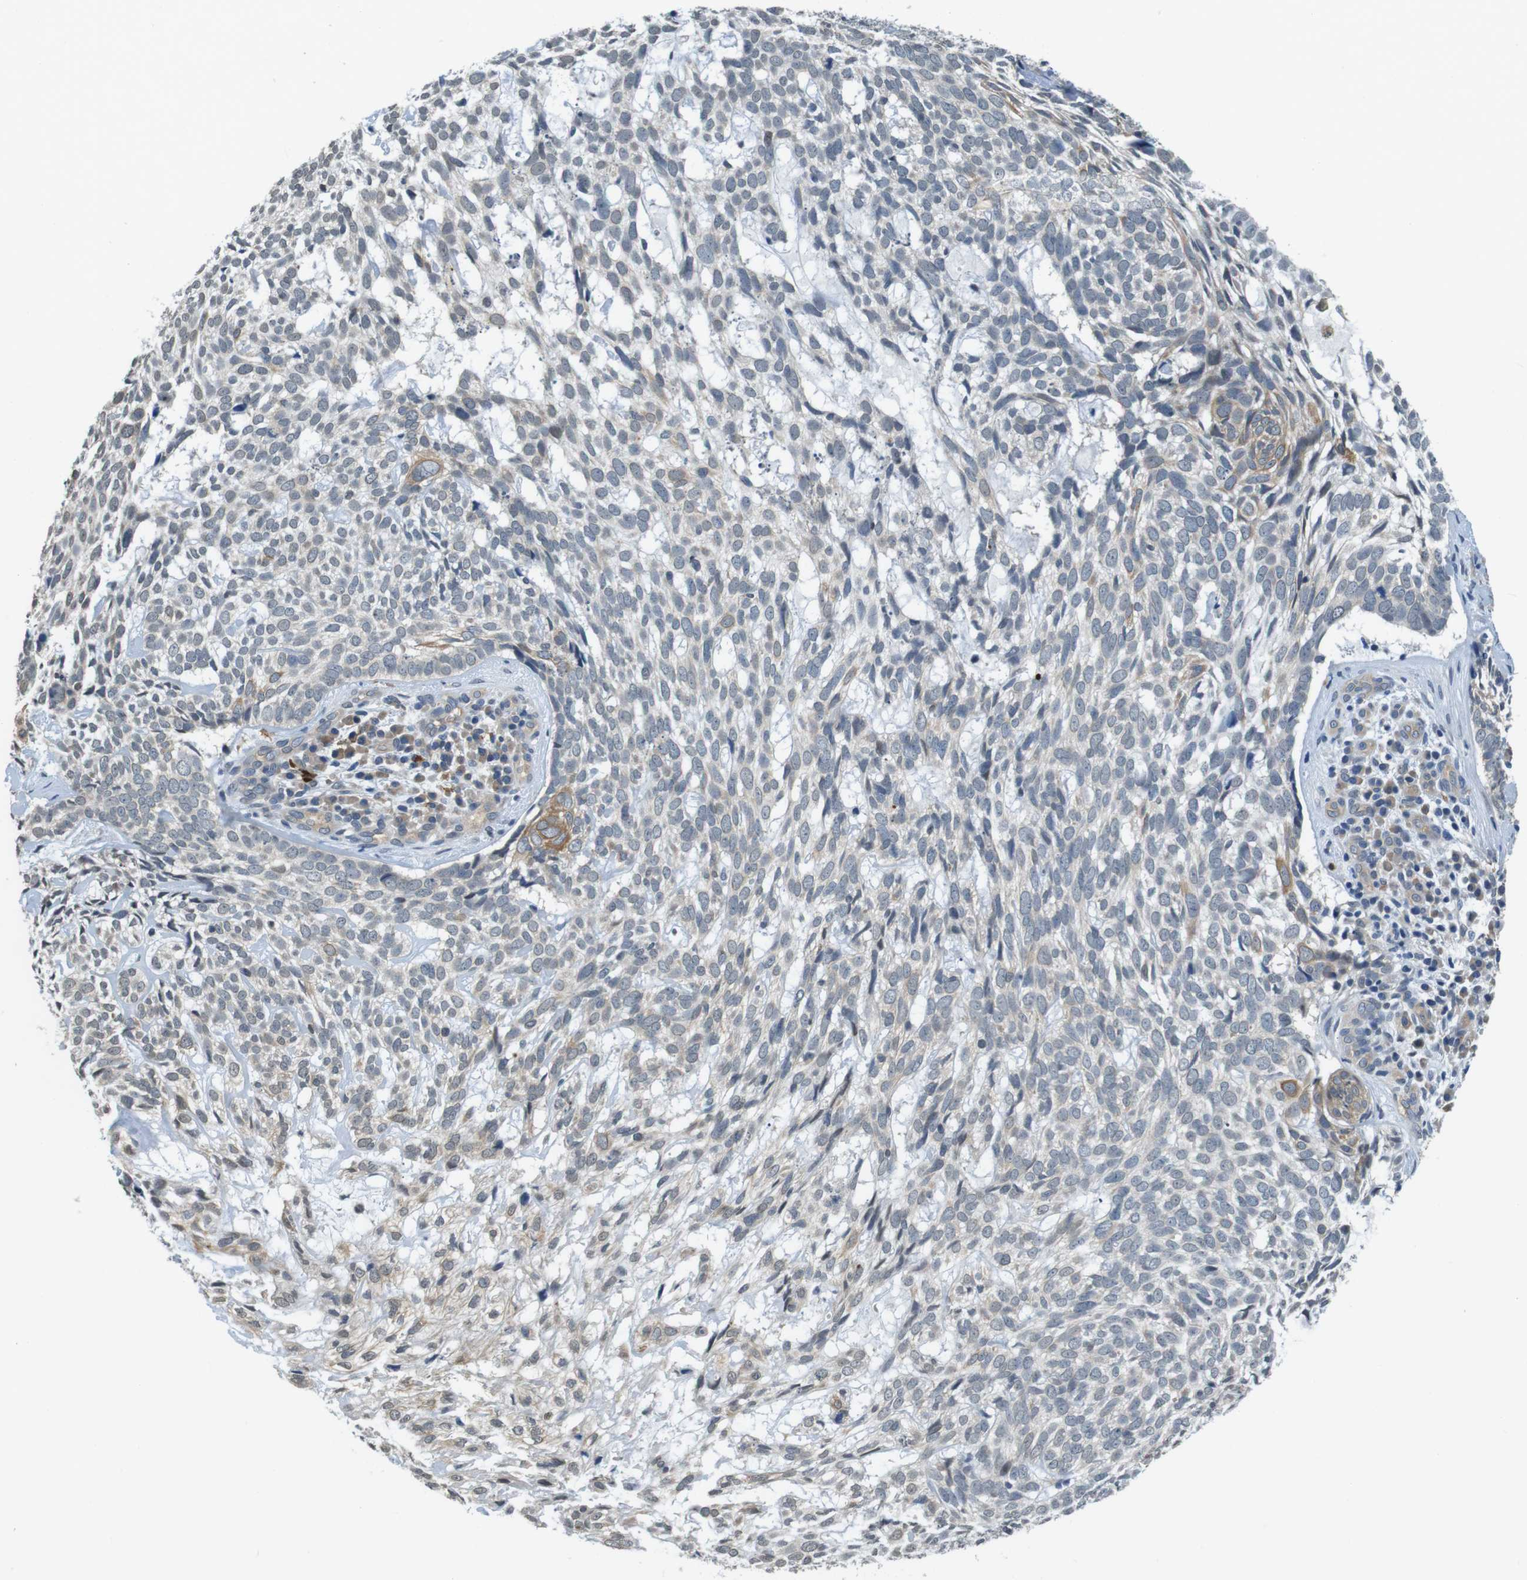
{"staining": {"intensity": "weak", "quantity": "25%-75%", "location": "cytoplasmic/membranous"}, "tissue": "skin cancer", "cell_type": "Tumor cells", "image_type": "cancer", "snomed": [{"axis": "morphology", "description": "Basal cell carcinoma"}, {"axis": "topography", "description": "Skin"}], "caption": "High-magnification brightfield microscopy of skin cancer (basal cell carcinoma) stained with DAB (brown) and counterstained with hematoxylin (blue). tumor cells exhibit weak cytoplasmic/membranous expression is appreciated in about25%-75% of cells.", "gene": "CD163L1", "patient": {"sex": "male", "age": 72}}